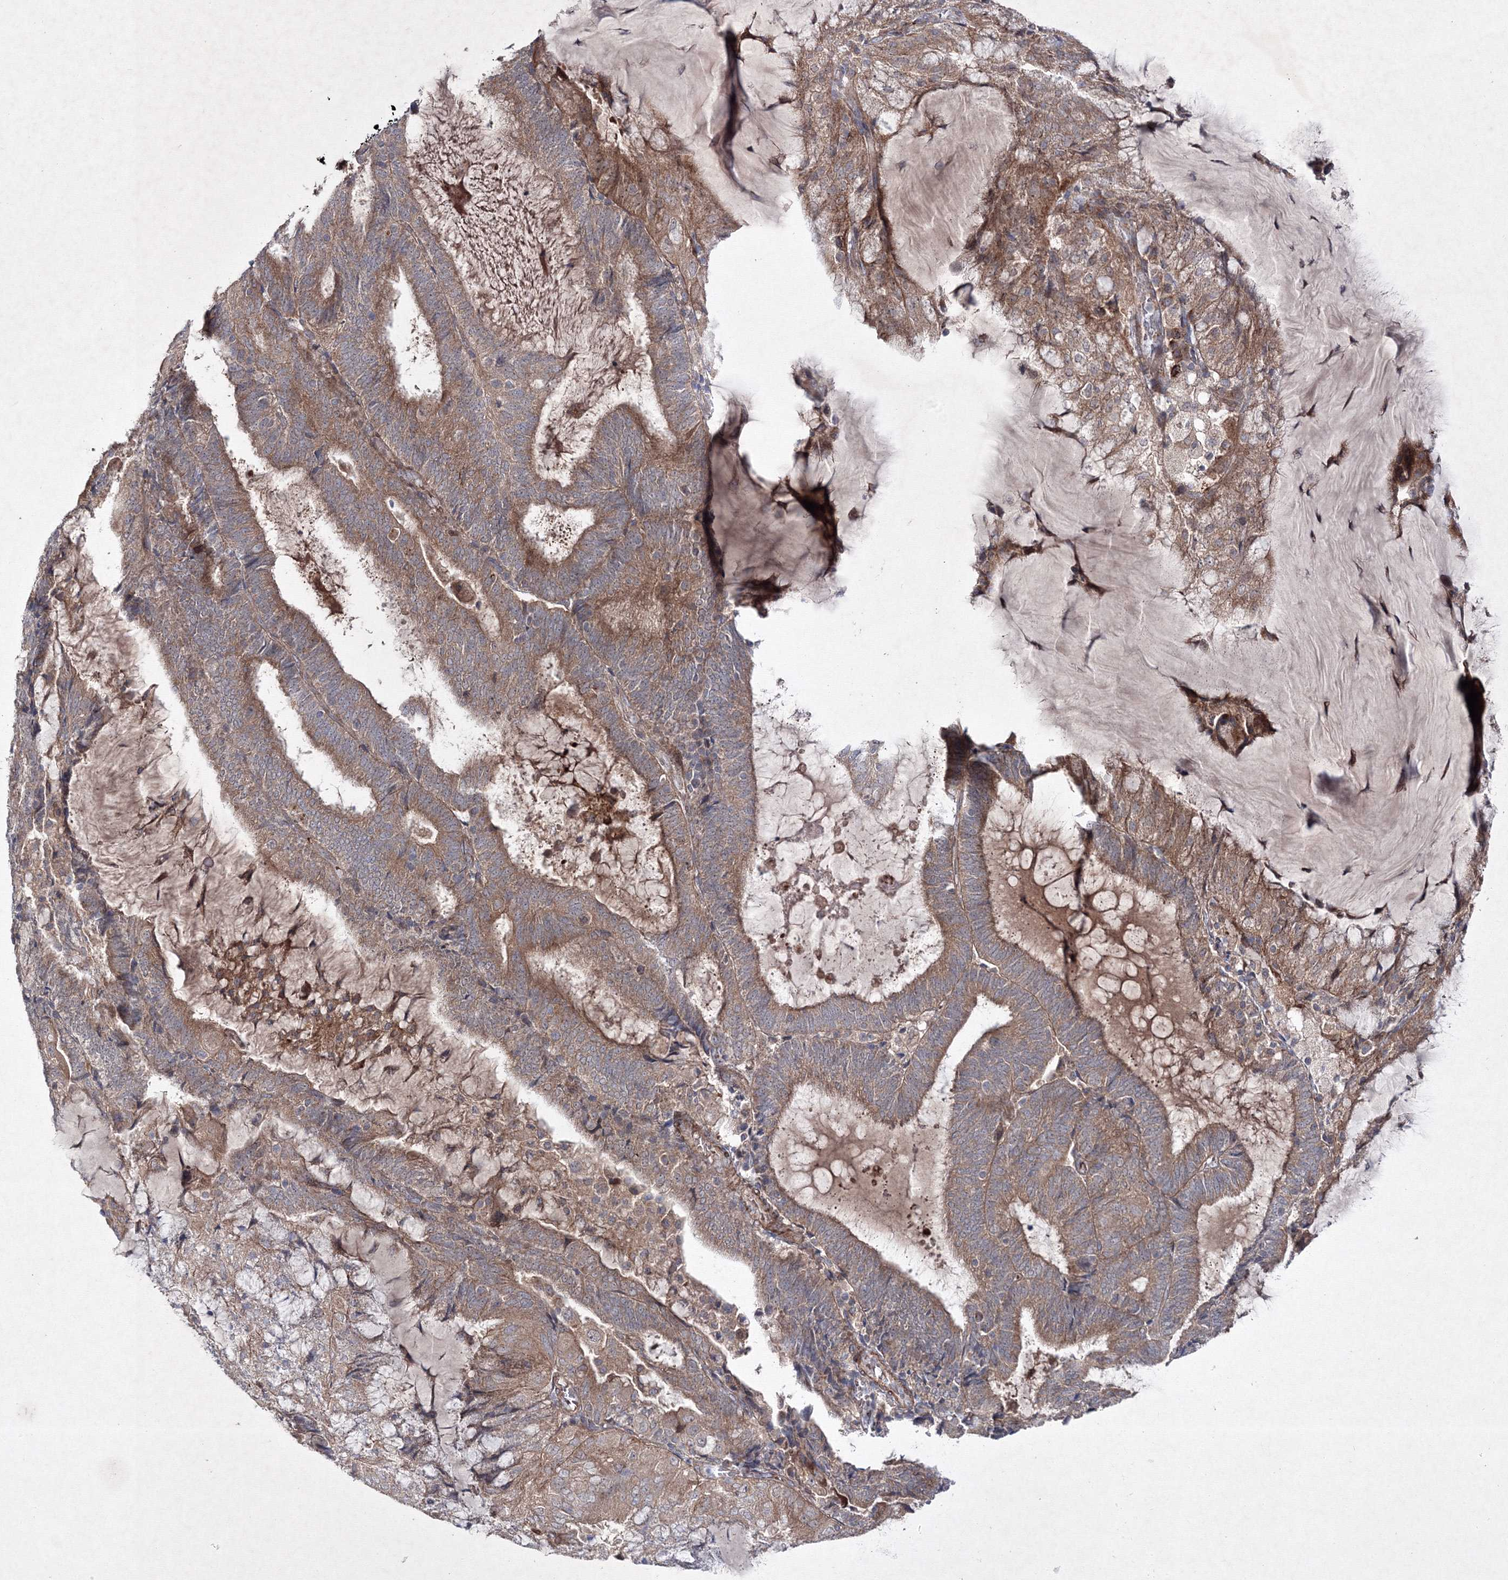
{"staining": {"intensity": "moderate", "quantity": ">75%", "location": "cytoplasmic/membranous"}, "tissue": "endometrial cancer", "cell_type": "Tumor cells", "image_type": "cancer", "snomed": [{"axis": "morphology", "description": "Adenocarcinoma, NOS"}, {"axis": "topography", "description": "Endometrium"}], "caption": "DAB immunohistochemical staining of endometrial cancer (adenocarcinoma) shows moderate cytoplasmic/membranous protein expression in approximately >75% of tumor cells.", "gene": "GFM1", "patient": {"sex": "female", "age": 81}}